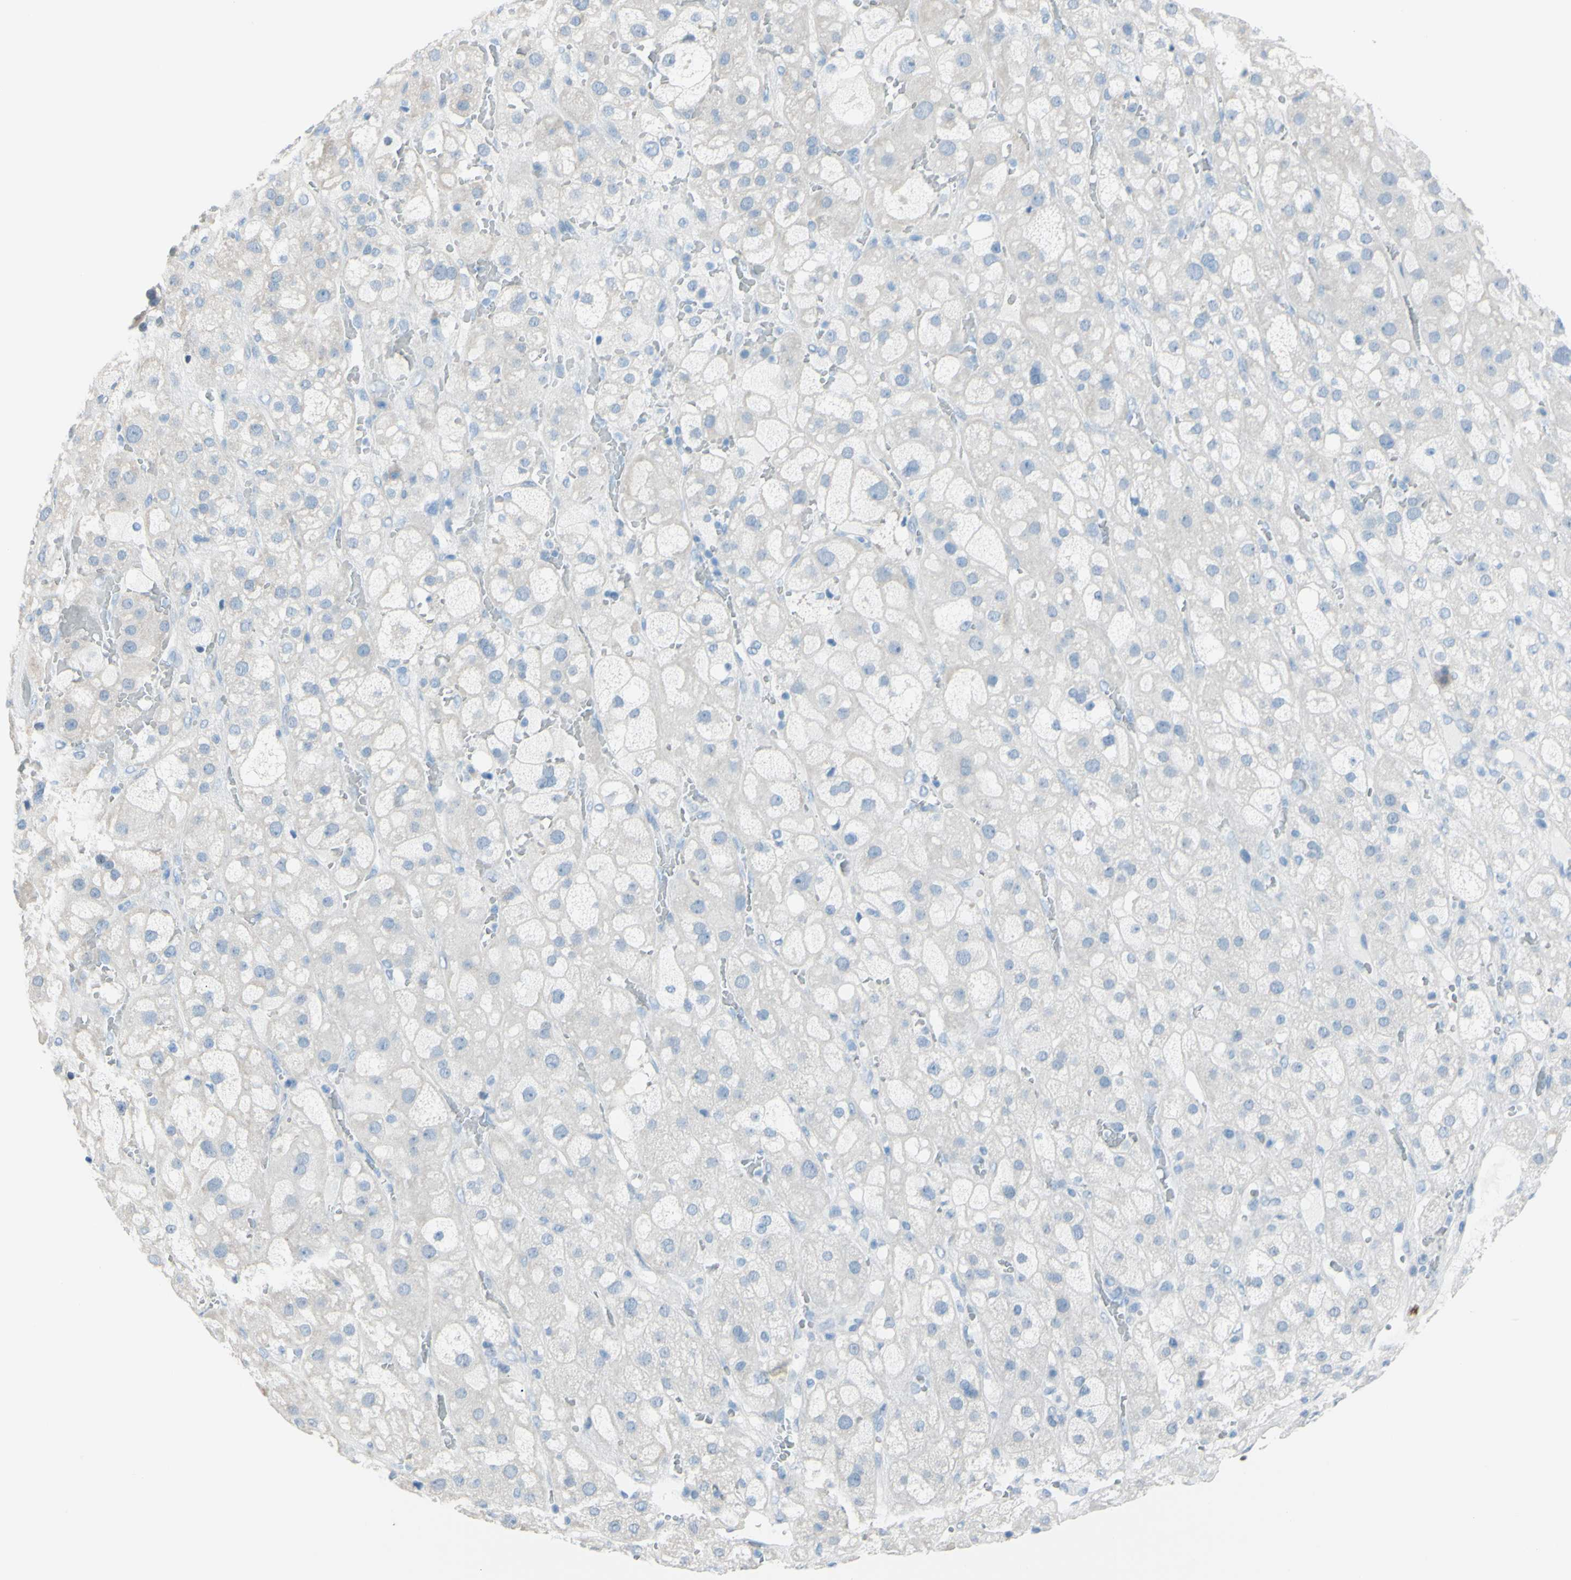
{"staining": {"intensity": "weak", "quantity": "<25%", "location": "cytoplasmic/membranous"}, "tissue": "adrenal gland", "cell_type": "Glandular cells", "image_type": "normal", "snomed": [{"axis": "morphology", "description": "Normal tissue, NOS"}, {"axis": "topography", "description": "Adrenal gland"}], "caption": "Immunohistochemical staining of benign human adrenal gland exhibits no significant expression in glandular cells. Nuclei are stained in blue.", "gene": "TFPI2", "patient": {"sex": "female", "age": 47}}